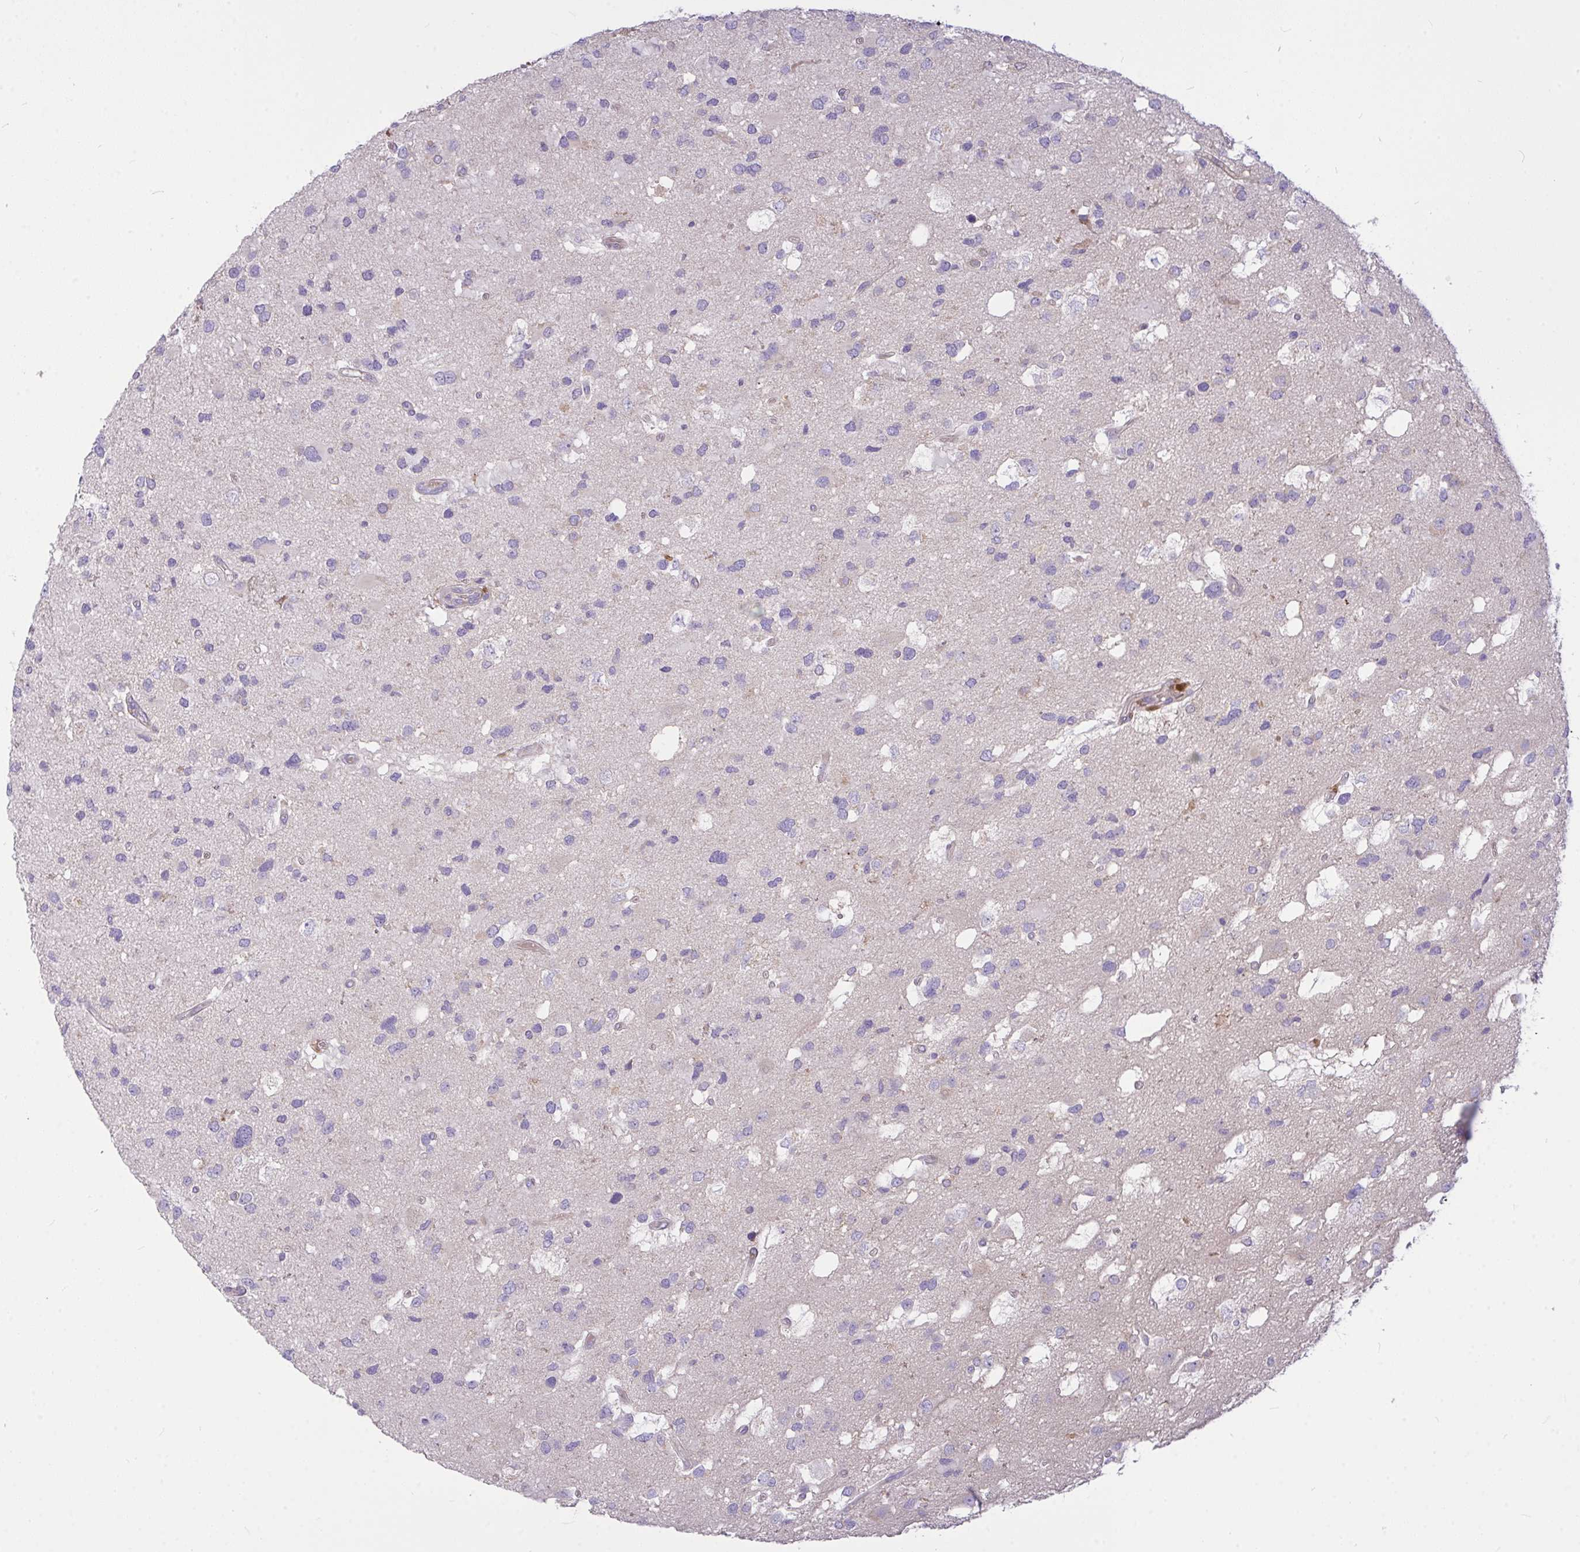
{"staining": {"intensity": "negative", "quantity": "none", "location": "none"}, "tissue": "glioma", "cell_type": "Tumor cells", "image_type": "cancer", "snomed": [{"axis": "morphology", "description": "Glioma, malignant, High grade"}, {"axis": "topography", "description": "Brain"}], "caption": "Protein analysis of malignant high-grade glioma reveals no significant positivity in tumor cells. Brightfield microscopy of immunohistochemistry (IHC) stained with DAB (3,3'-diaminobenzidine) (brown) and hematoxylin (blue), captured at high magnification.", "gene": "MOCS1", "patient": {"sex": "male", "age": 53}}